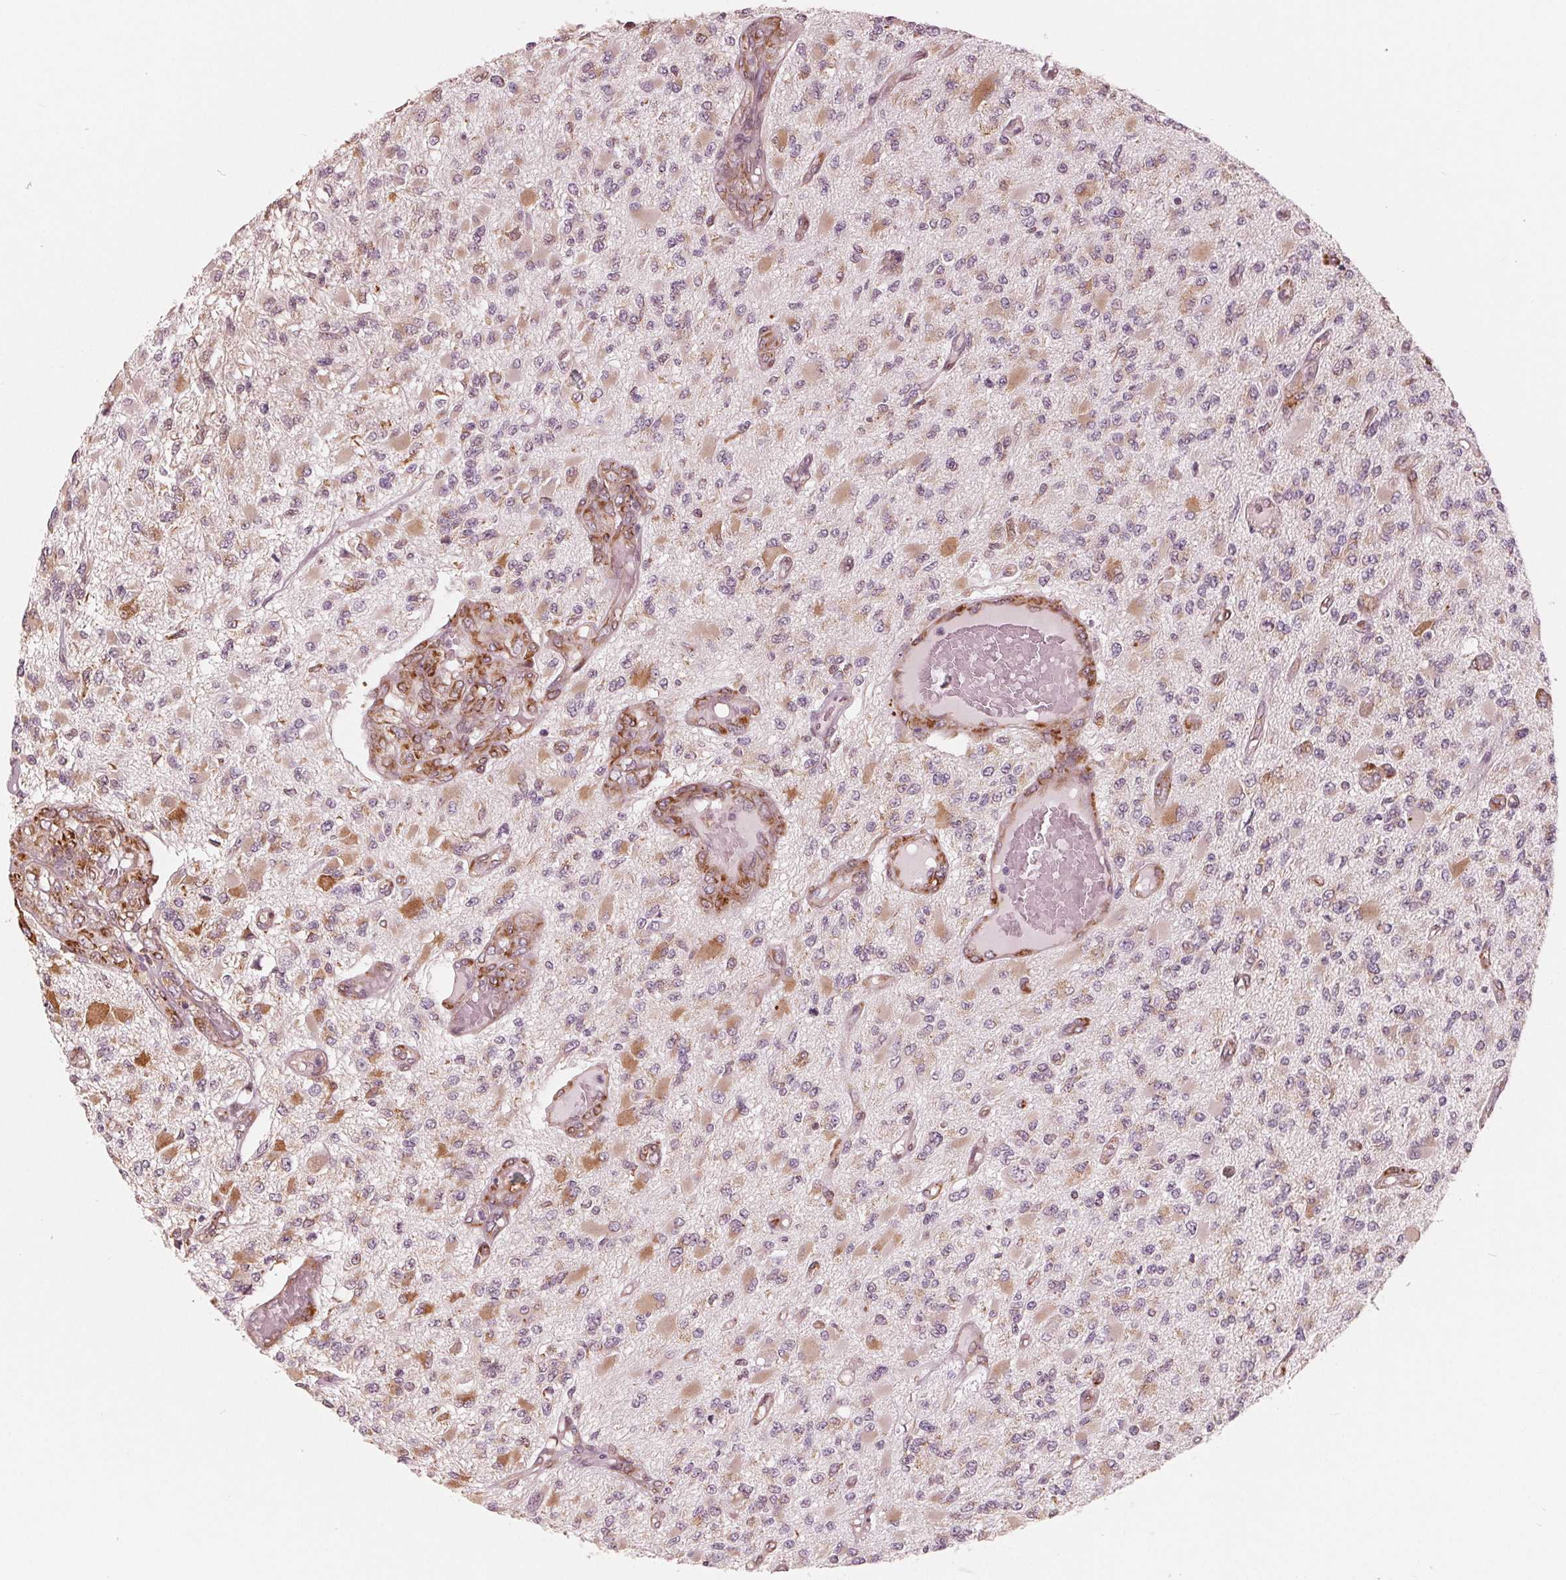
{"staining": {"intensity": "weak", "quantity": "25%-75%", "location": "cytoplasmic/membranous"}, "tissue": "glioma", "cell_type": "Tumor cells", "image_type": "cancer", "snomed": [{"axis": "morphology", "description": "Glioma, malignant, High grade"}, {"axis": "topography", "description": "Brain"}], "caption": "Immunohistochemistry (IHC) (DAB) staining of glioma exhibits weak cytoplasmic/membranous protein staining in about 25%-75% of tumor cells.", "gene": "IKBIP", "patient": {"sex": "female", "age": 63}}